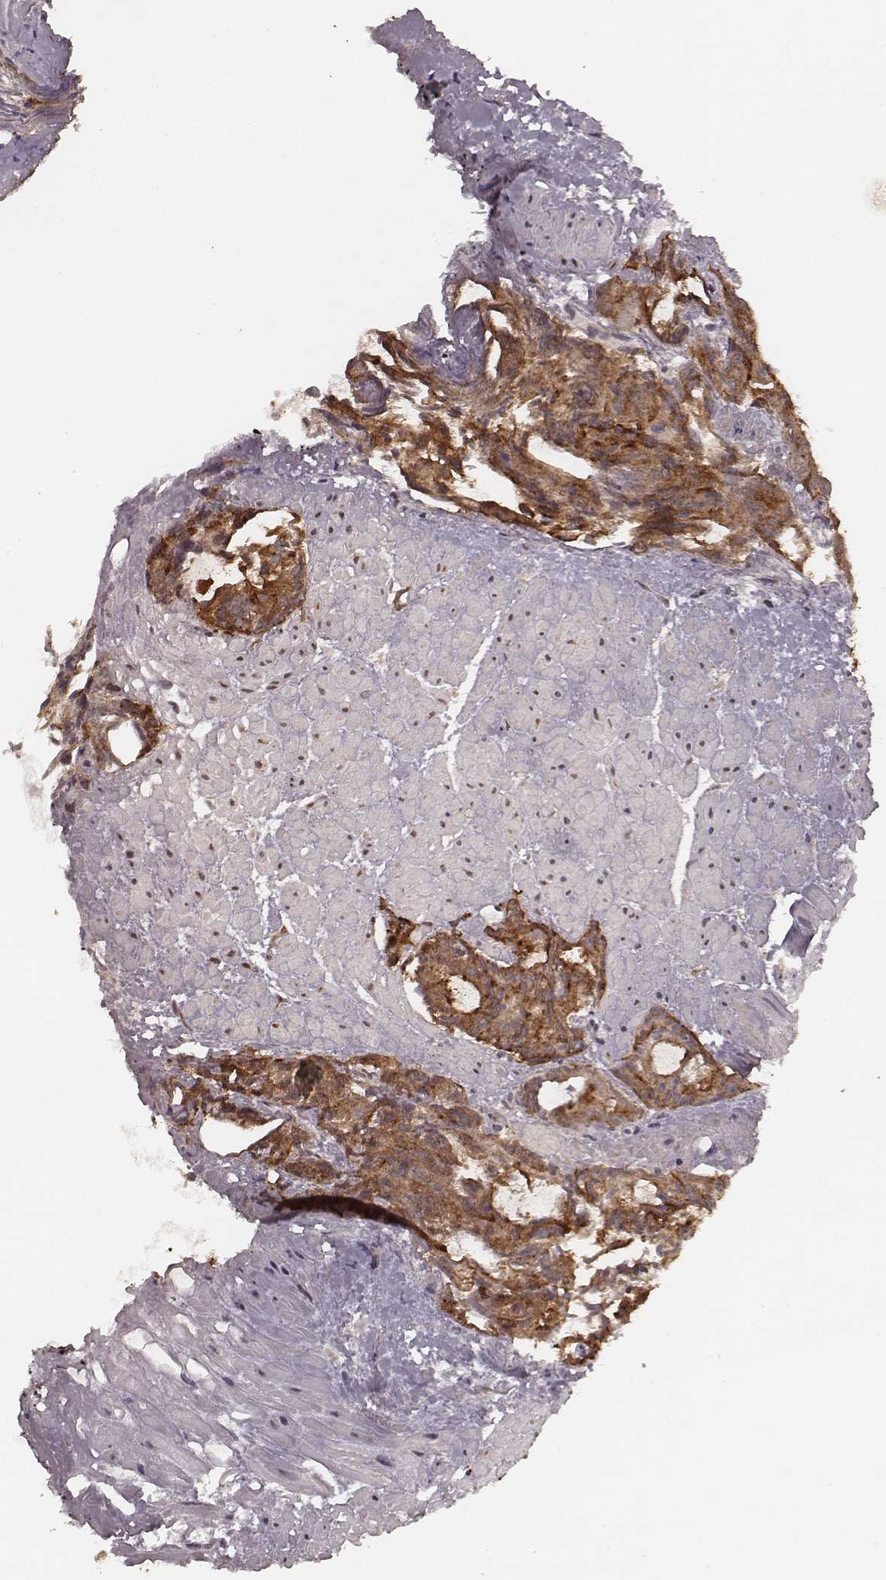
{"staining": {"intensity": "strong", "quantity": ">75%", "location": "cytoplasmic/membranous"}, "tissue": "prostate cancer", "cell_type": "Tumor cells", "image_type": "cancer", "snomed": [{"axis": "morphology", "description": "Adenocarcinoma, High grade"}, {"axis": "topography", "description": "Prostate"}], "caption": "Prostate cancer (adenocarcinoma (high-grade)) was stained to show a protein in brown. There is high levels of strong cytoplasmic/membranous staining in about >75% of tumor cells.", "gene": "MYO19", "patient": {"sex": "male", "age": 79}}